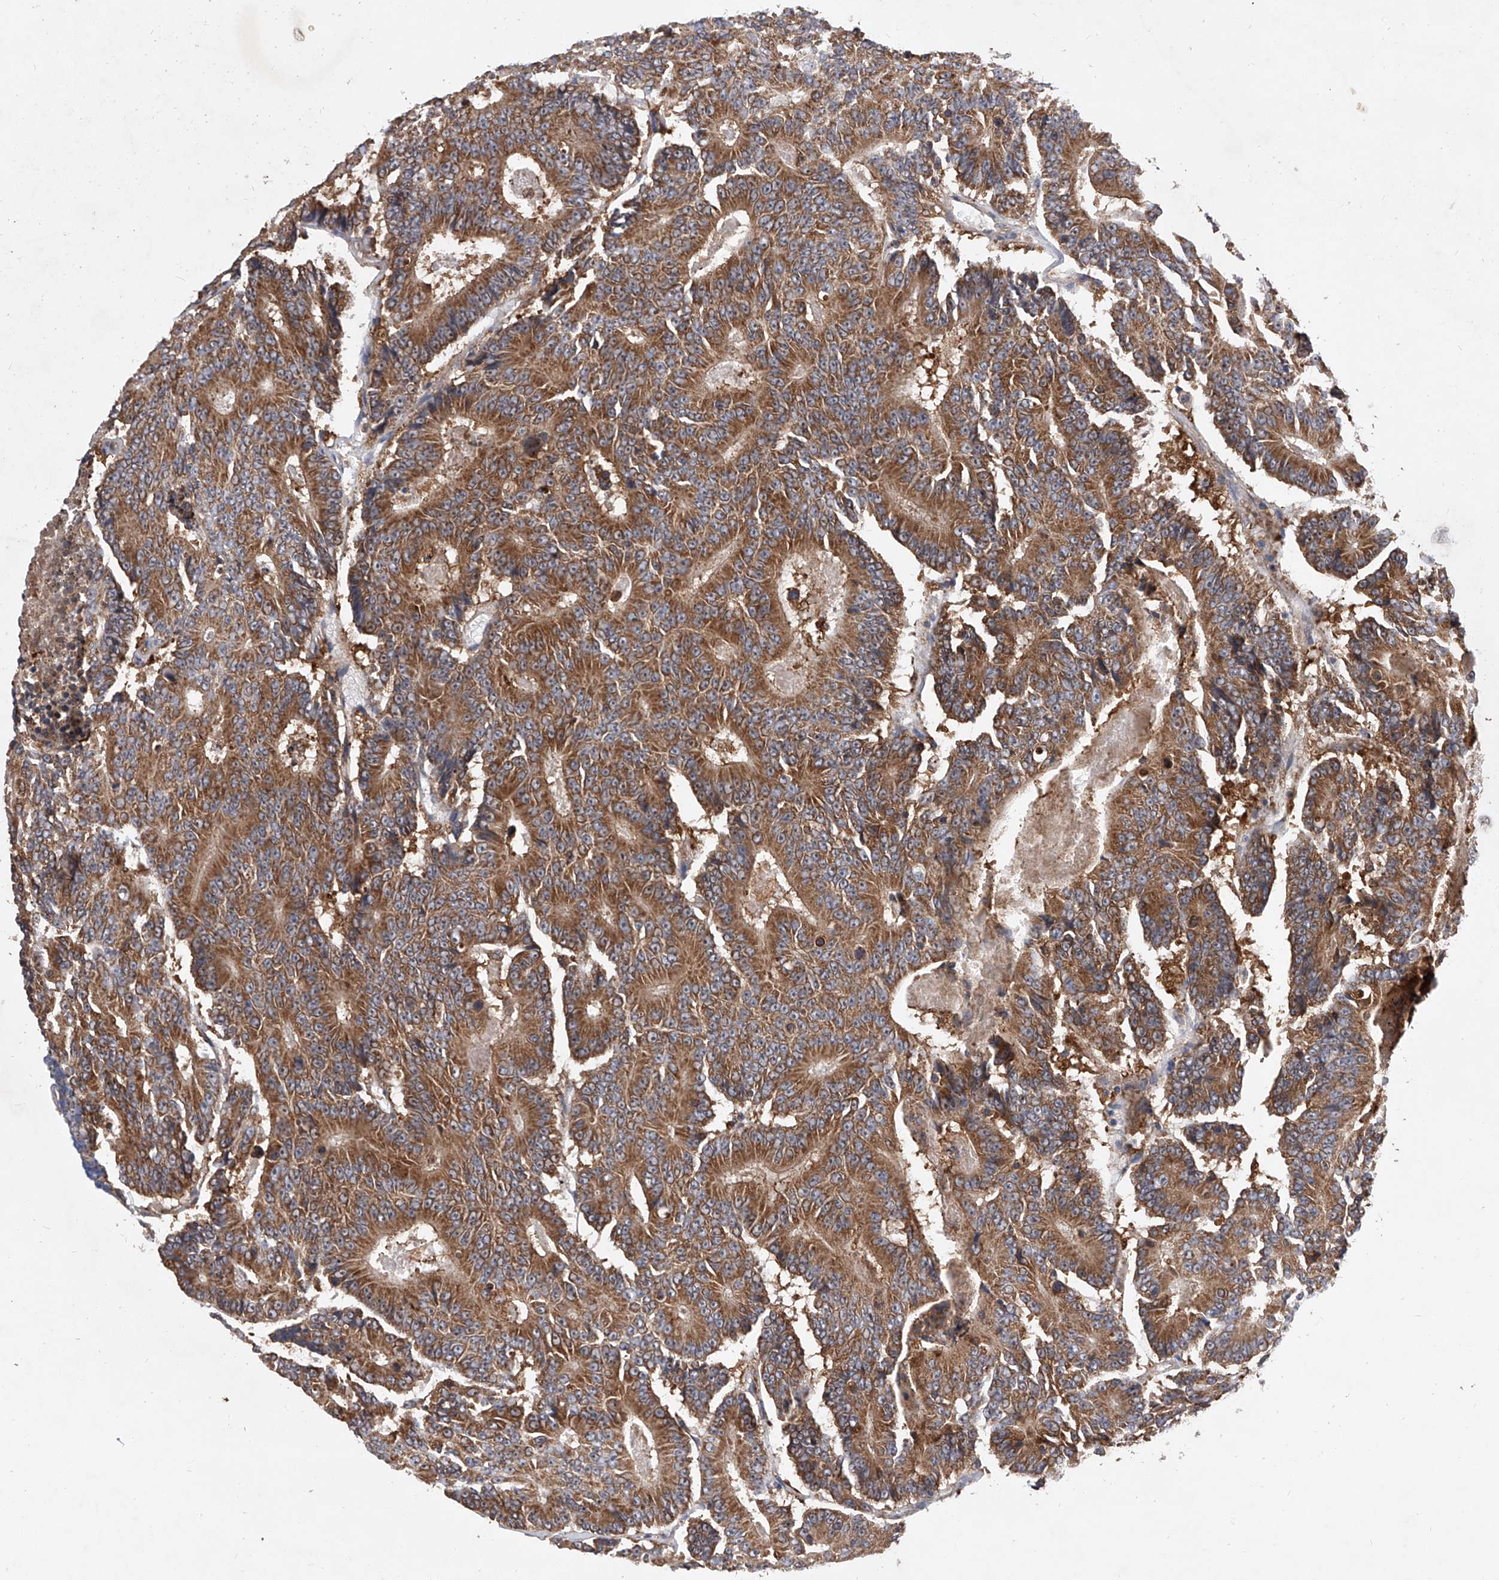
{"staining": {"intensity": "strong", "quantity": ">75%", "location": "cytoplasmic/membranous"}, "tissue": "colorectal cancer", "cell_type": "Tumor cells", "image_type": "cancer", "snomed": [{"axis": "morphology", "description": "Adenocarcinoma, NOS"}, {"axis": "topography", "description": "Colon"}], "caption": "A photomicrograph of adenocarcinoma (colorectal) stained for a protein reveals strong cytoplasmic/membranous brown staining in tumor cells. (DAB (3,3'-diaminobenzidine) IHC, brown staining for protein, blue staining for nuclei).", "gene": "CFAP410", "patient": {"sex": "male", "age": 83}}